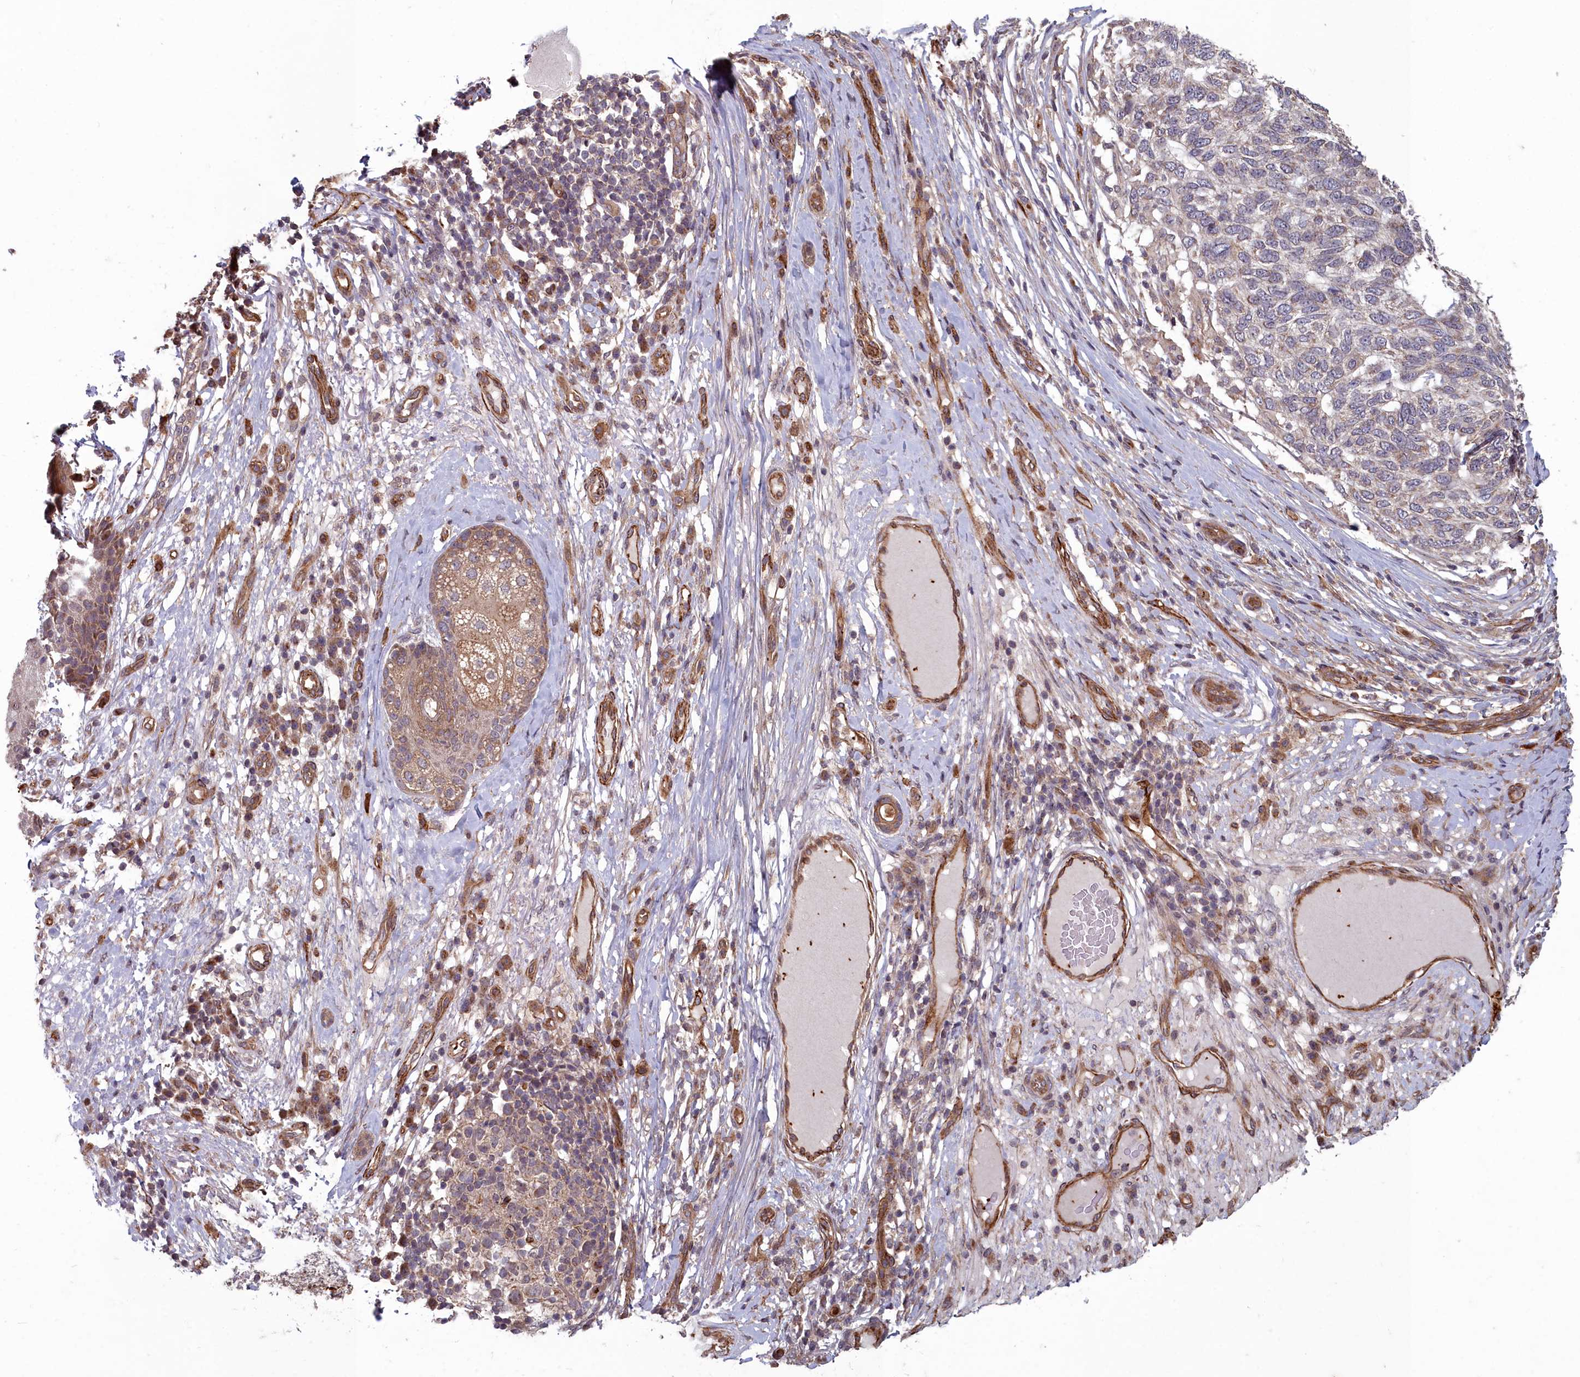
{"staining": {"intensity": "negative", "quantity": "none", "location": "none"}, "tissue": "skin cancer", "cell_type": "Tumor cells", "image_type": "cancer", "snomed": [{"axis": "morphology", "description": "Basal cell carcinoma"}, {"axis": "topography", "description": "Skin"}], "caption": "DAB immunohistochemical staining of skin cancer demonstrates no significant positivity in tumor cells.", "gene": "TSPYL4", "patient": {"sex": "female", "age": 65}}